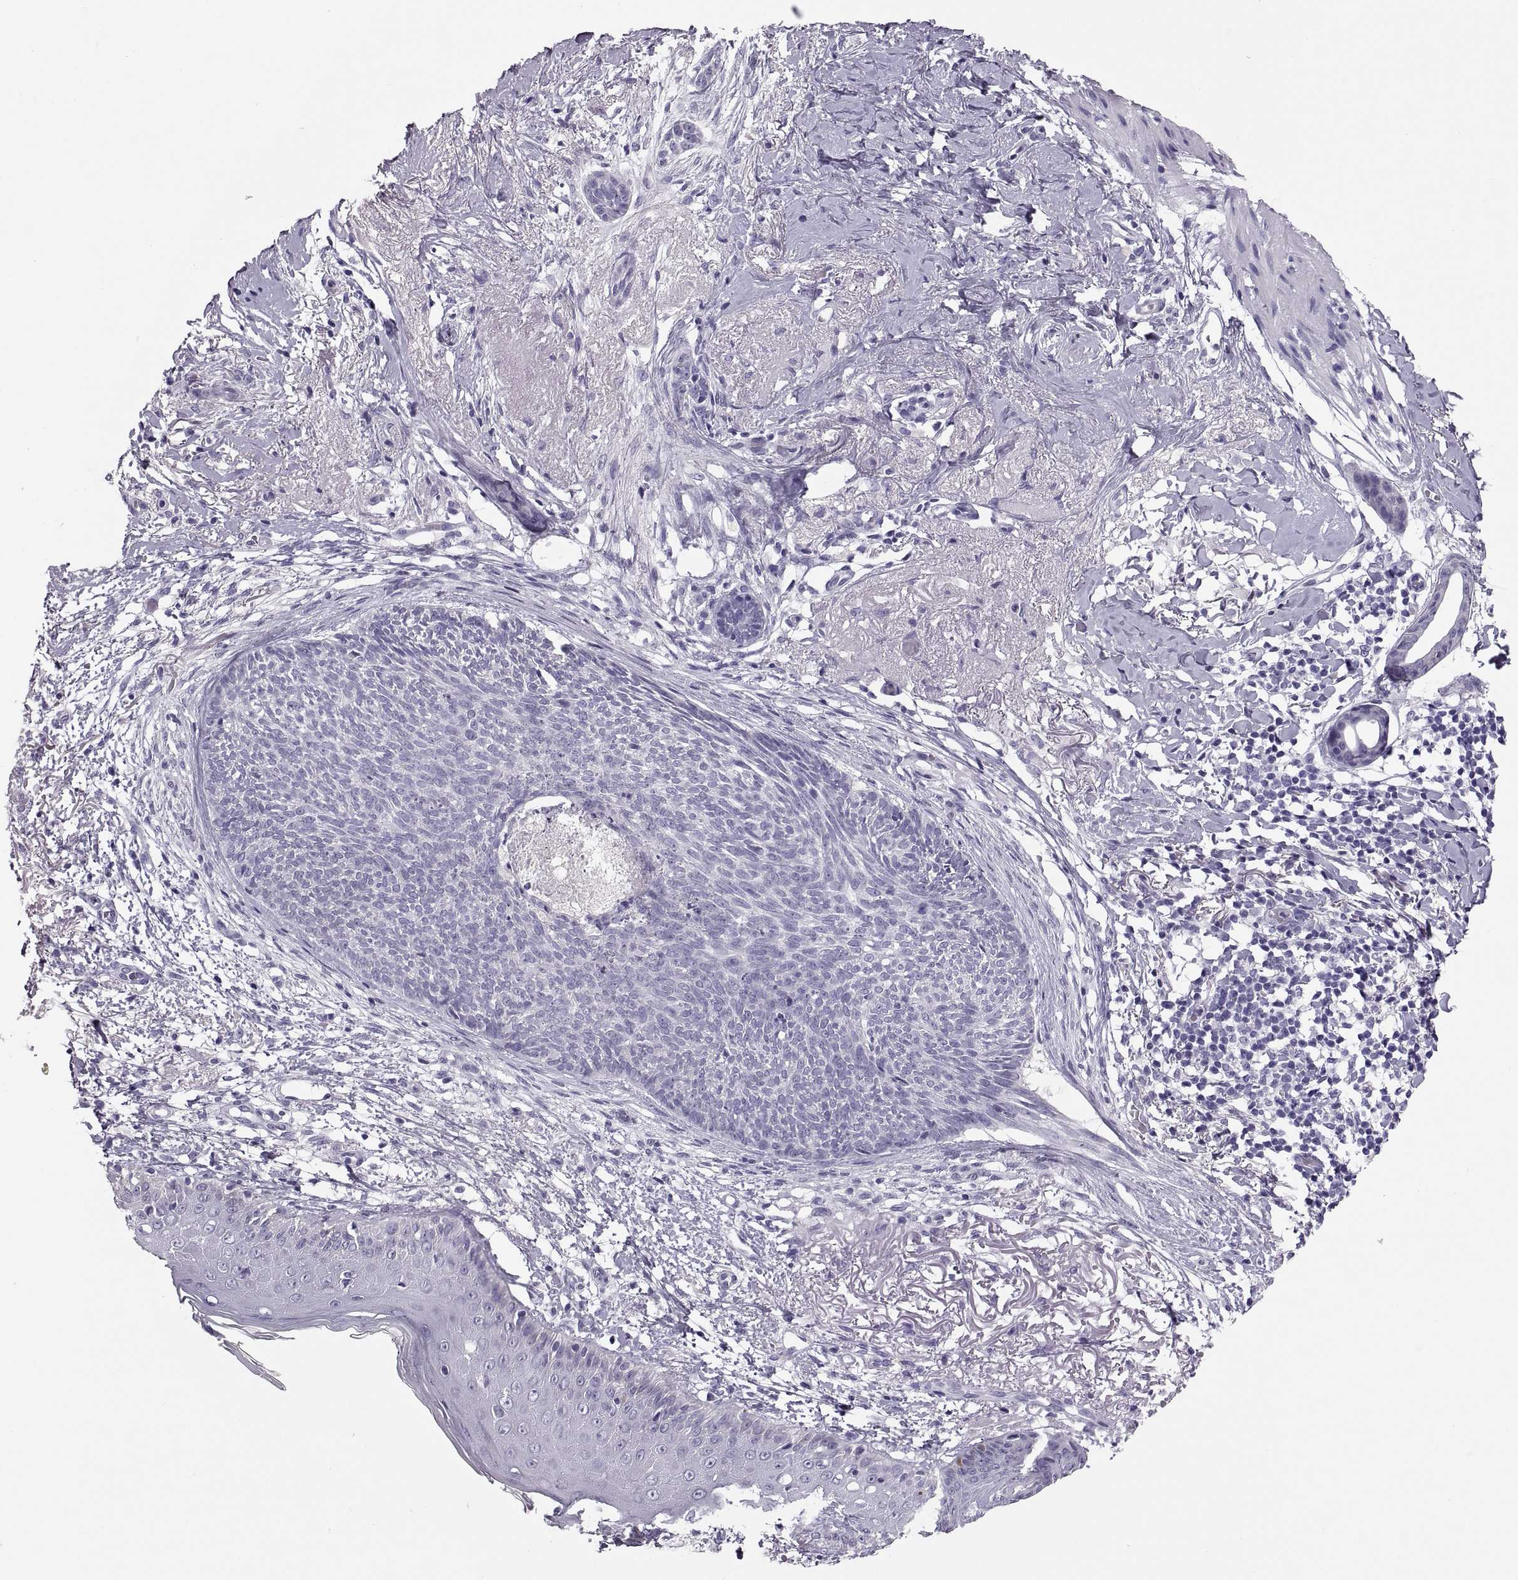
{"staining": {"intensity": "negative", "quantity": "none", "location": "none"}, "tissue": "skin cancer", "cell_type": "Tumor cells", "image_type": "cancer", "snomed": [{"axis": "morphology", "description": "Normal tissue, NOS"}, {"axis": "morphology", "description": "Basal cell carcinoma"}, {"axis": "topography", "description": "Skin"}], "caption": "Immunohistochemistry of human skin cancer demonstrates no staining in tumor cells. (Stains: DAB (3,3'-diaminobenzidine) immunohistochemistry (IHC) with hematoxylin counter stain, Microscopy: brightfield microscopy at high magnification).", "gene": "QRICH2", "patient": {"sex": "male", "age": 84}}